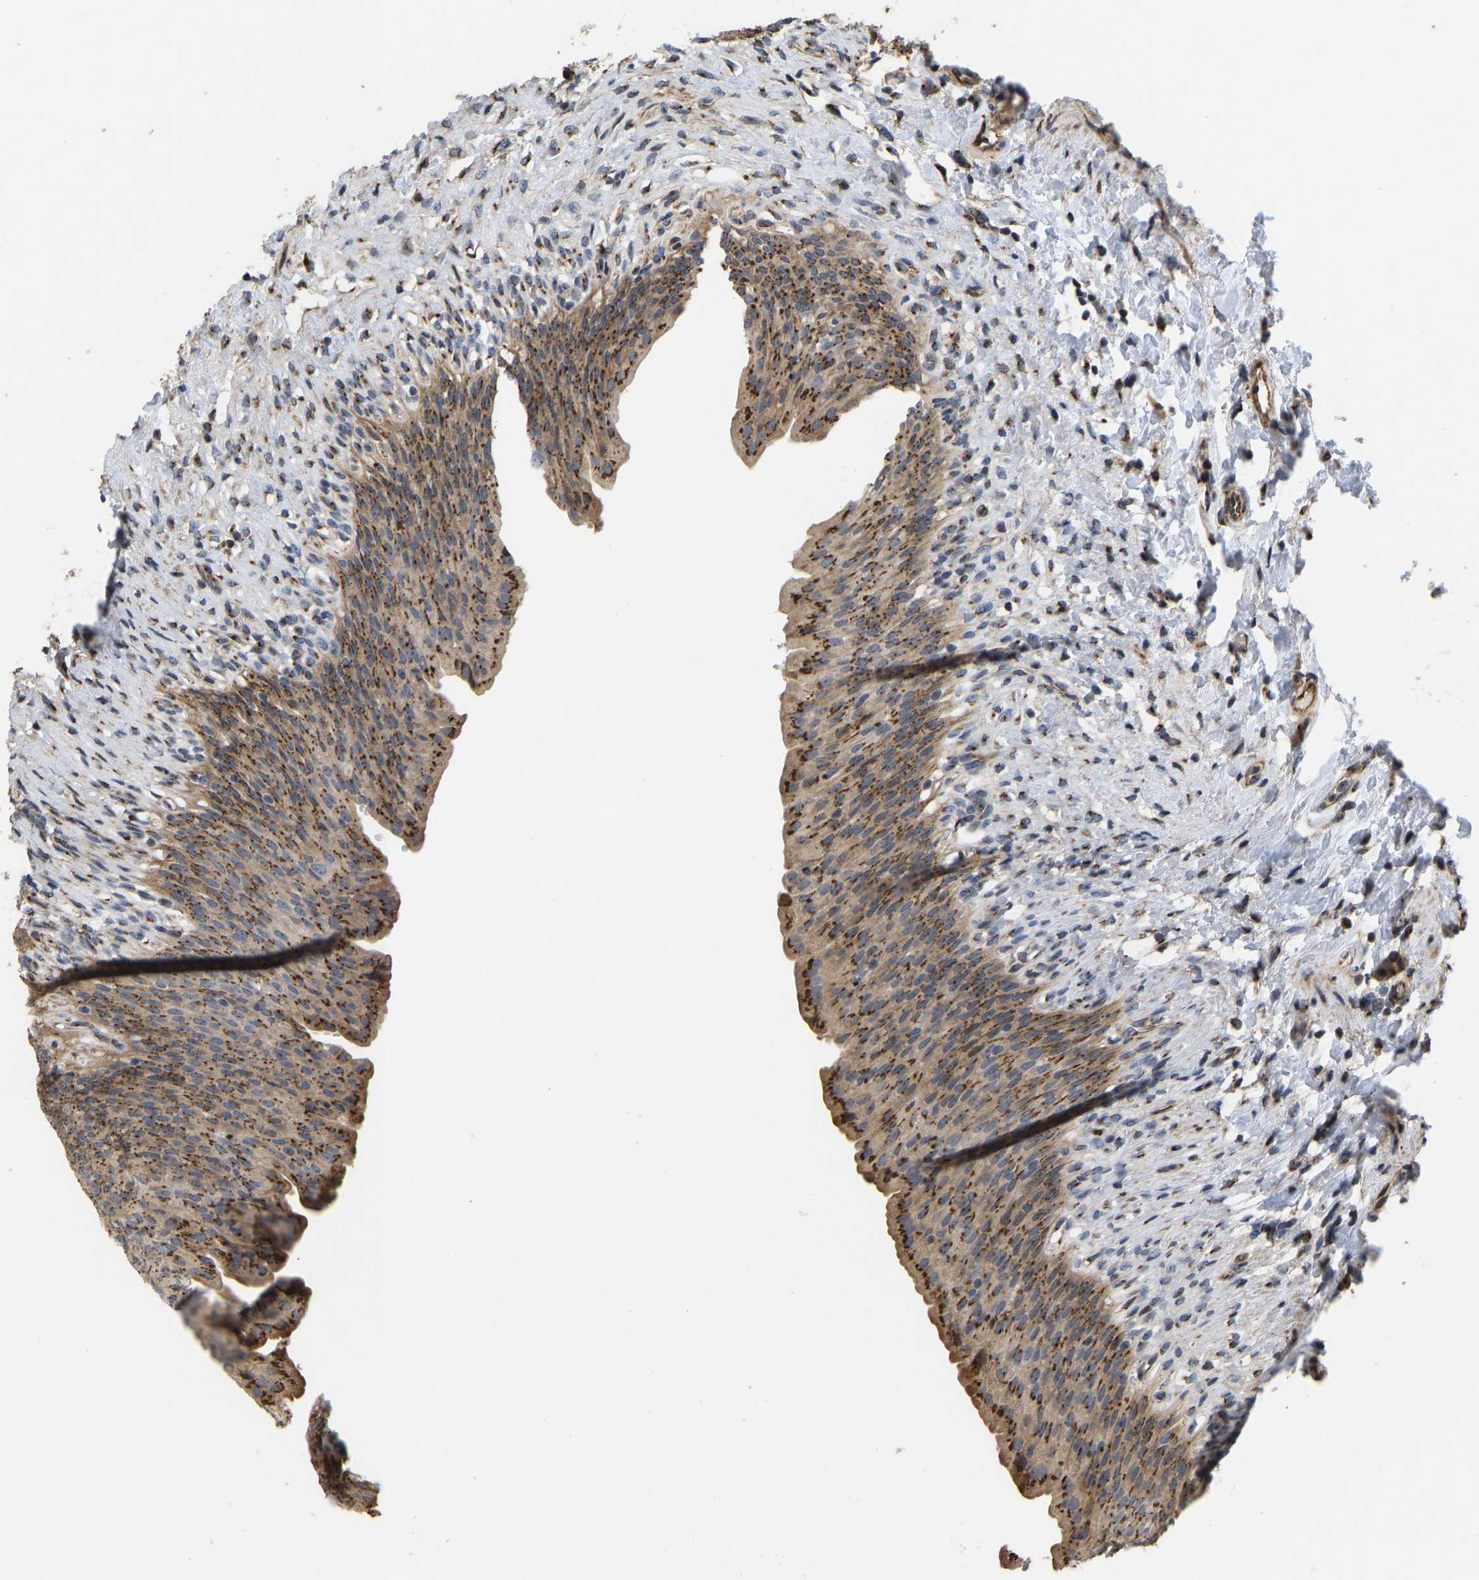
{"staining": {"intensity": "strong", "quantity": ">75%", "location": "cytoplasmic/membranous"}, "tissue": "urinary bladder", "cell_type": "Urothelial cells", "image_type": "normal", "snomed": [{"axis": "morphology", "description": "Normal tissue, NOS"}, {"axis": "topography", "description": "Urinary bladder"}], "caption": "Strong cytoplasmic/membranous protein positivity is identified in about >75% of urothelial cells in urinary bladder. Using DAB (3,3'-diaminobenzidine) (brown) and hematoxylin (blue) stains, captured at high magnification using brightfield microscopy.", "gene": "YIPF4", "patient": {"sex": "female", "age": 79}}